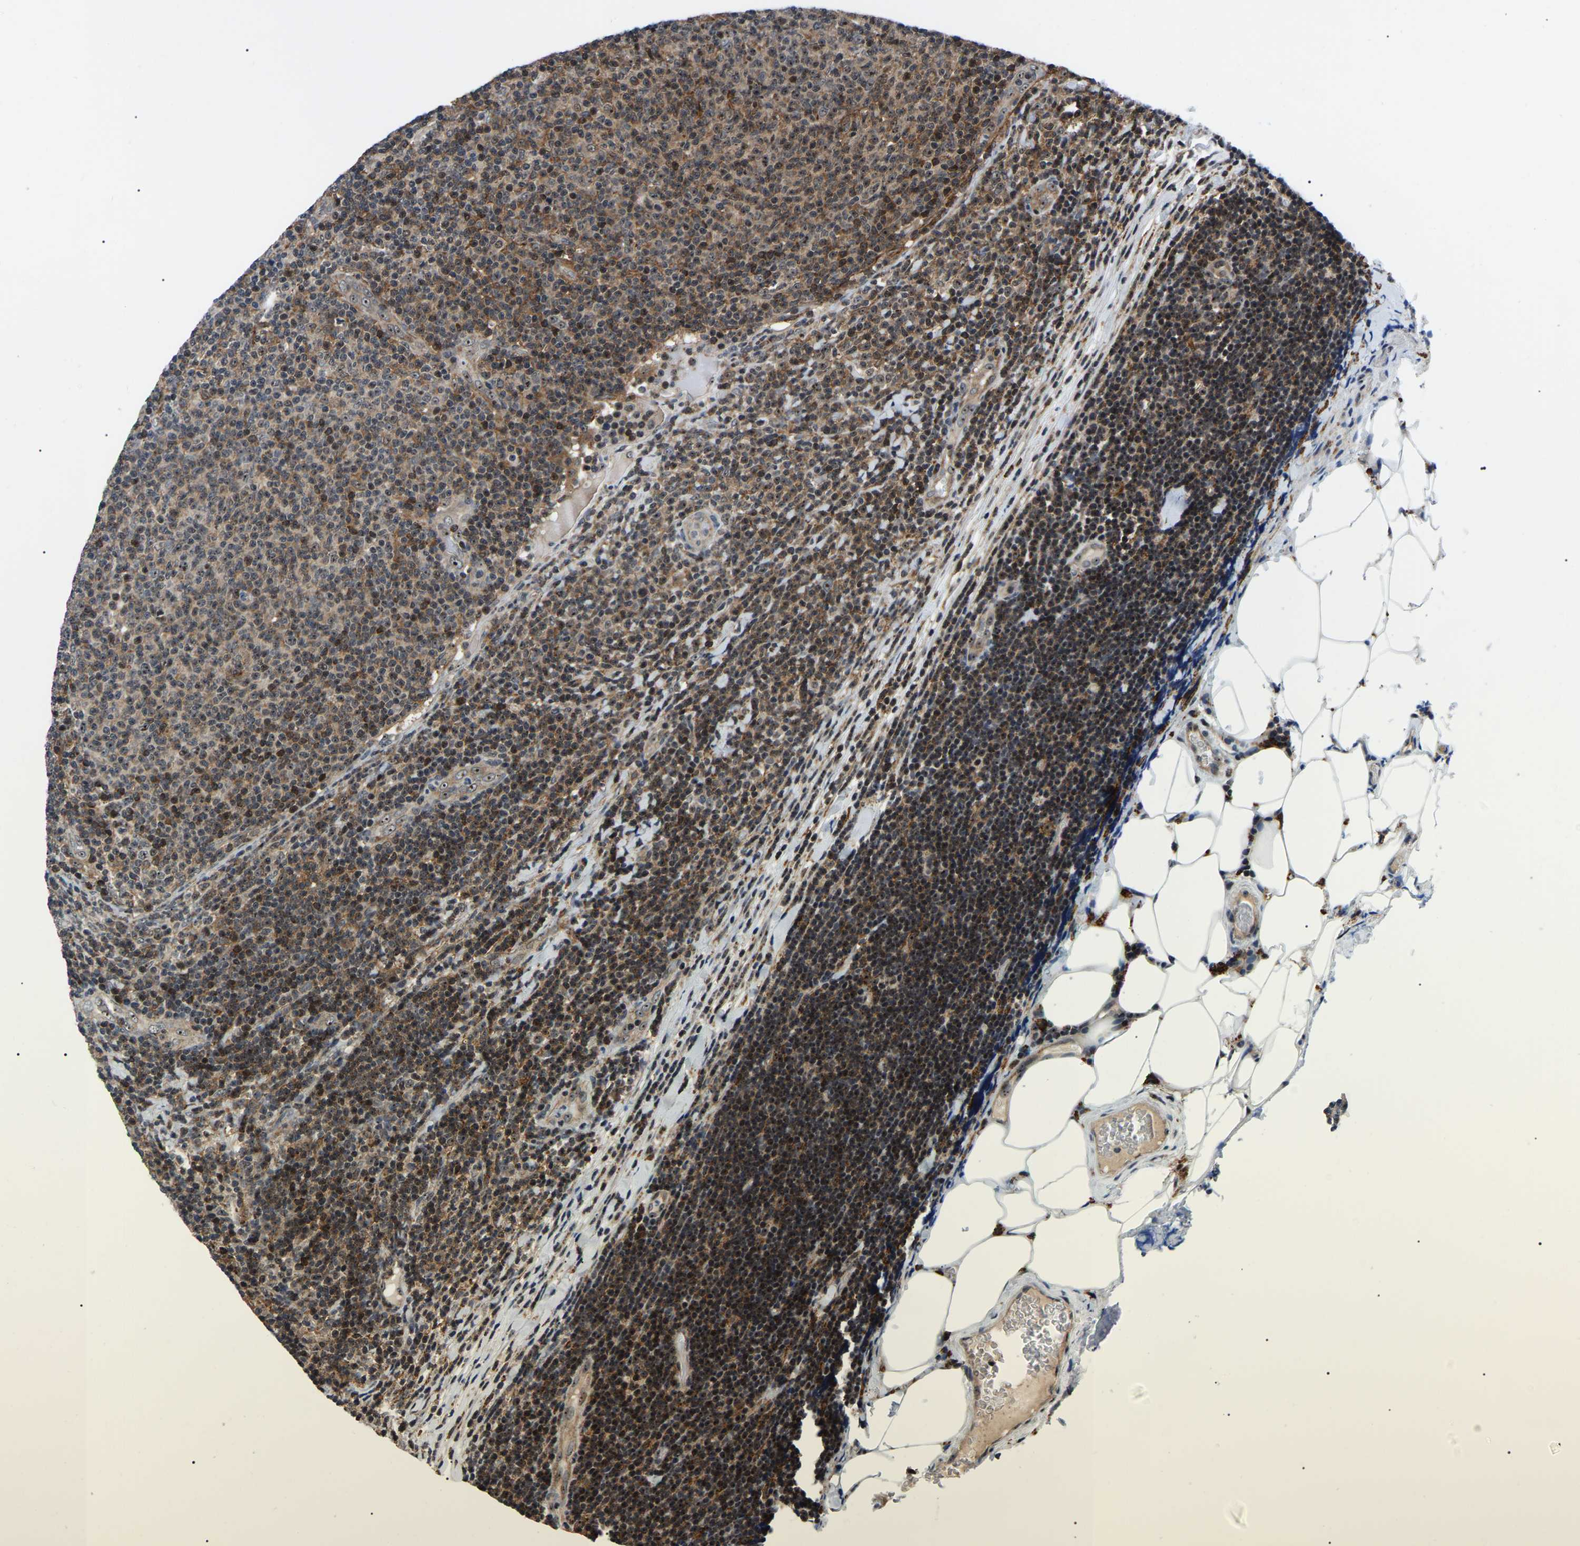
{"staining": {"intensity": "moderate", "quantity": ">75%", "location": "cytoplasmic/membranous,nuclear"}, "tissue": "lymphoma", "cell_type": "Tumor cells", "image_type": "cancer", "snomed": [{"axis": "morphology", "description": "Malignant lymphoma, non-Hodgkin's type, Low grade"}, {"axis": "topography", "description": "Lymph node"}], "caption": "Immunohistochemical staining of malignant lymphoma, non-Hodgkin's type (low-grade) displays medium levels of moderate cytoplasmic/membranous and nuclear protein expression in approximately >75% of tumor cells.", "gene": "RRP1B", "patient": {"sex": "male", "age": 66}}